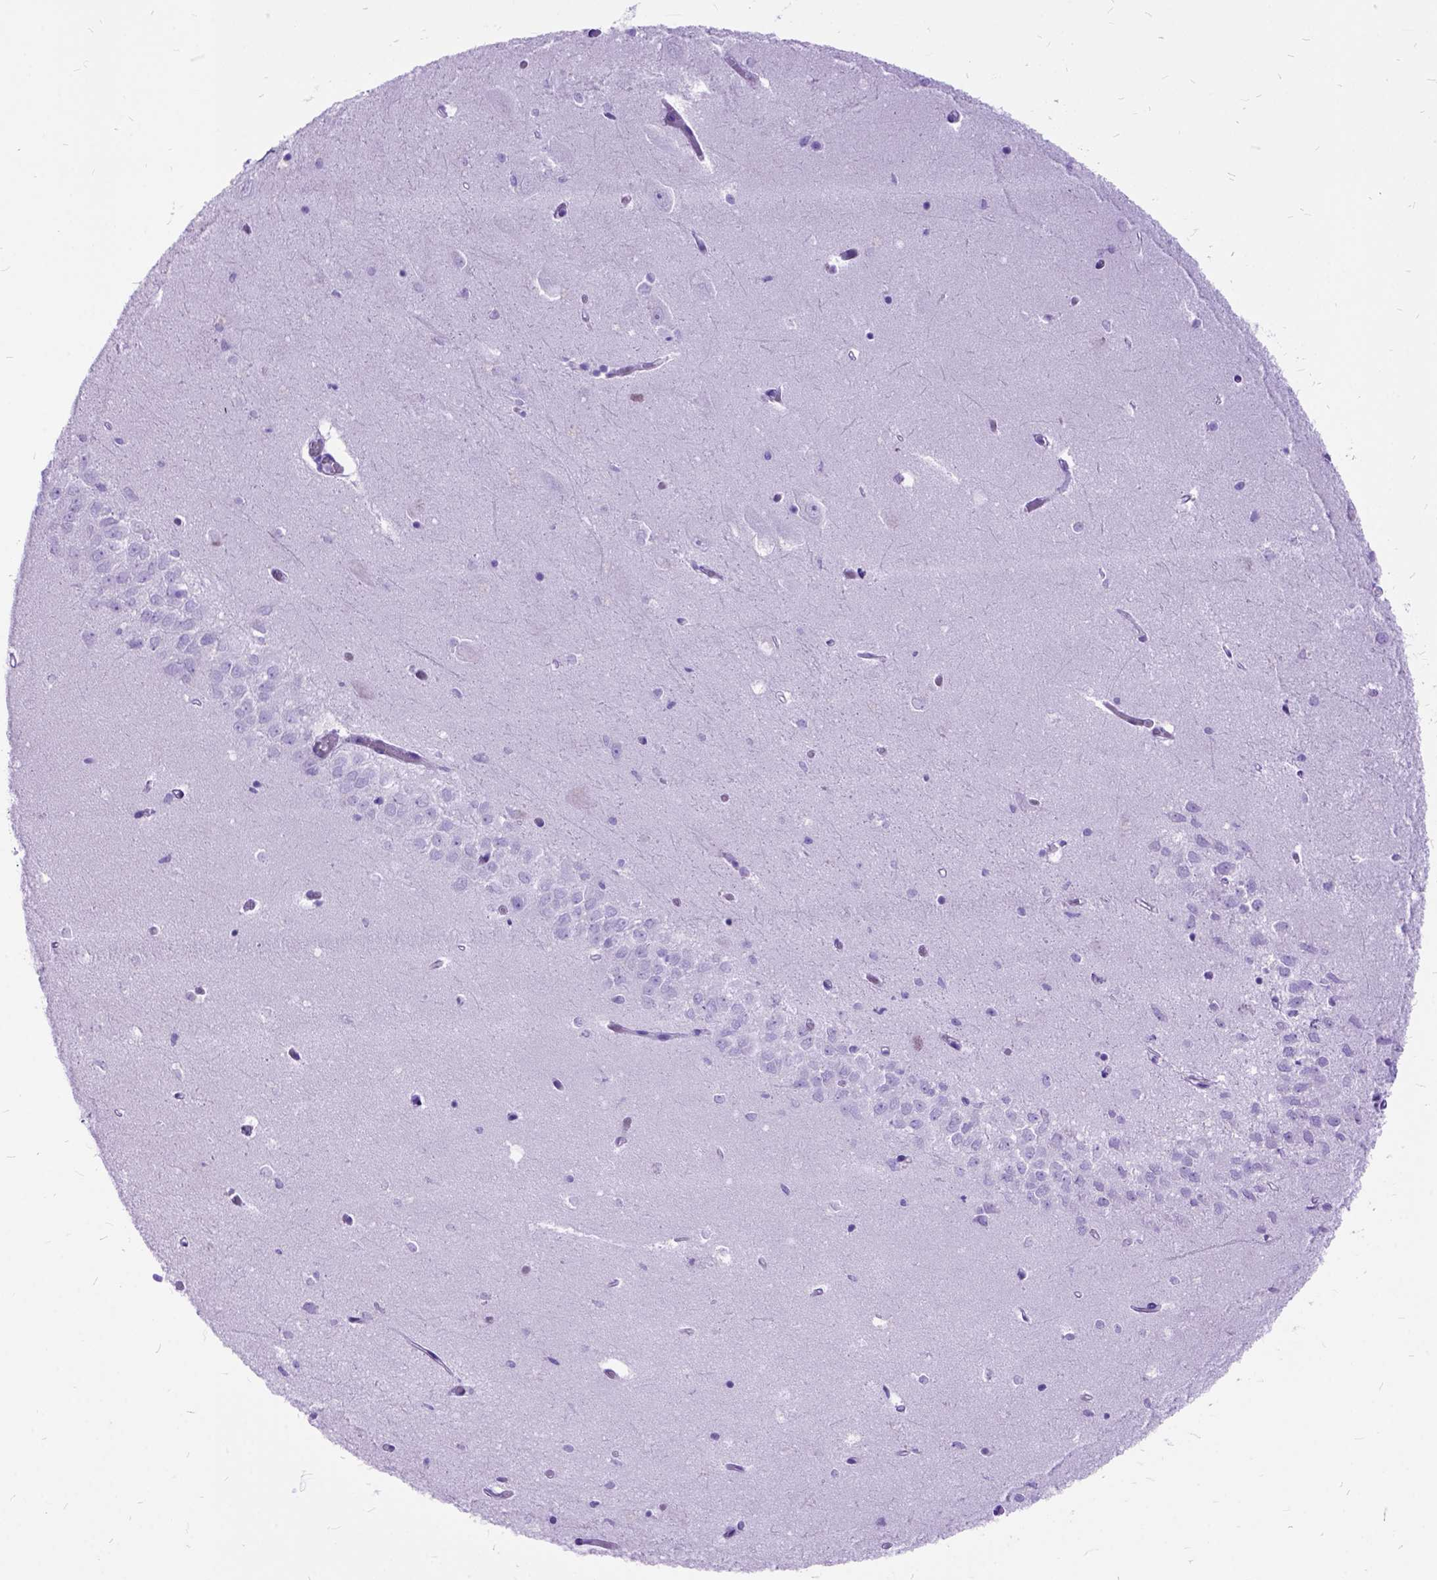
{"staining": {"intensity": "negative", "quantity": "none", "location": "none"}, "tissue": "hippocampus", "cell_type": "Glial cells", "image_type": "normal", "snomed": [{"axis": "morphology", "description": "Normal tissue, NOS"}, {"axis": "topography", "description": "Hippocampus"}], "caption": "A histopathology image of human hippocampus is negative for staining in glial cells.", "gene": "ARL9", "patient": {"sex": "female", "age": 64}}